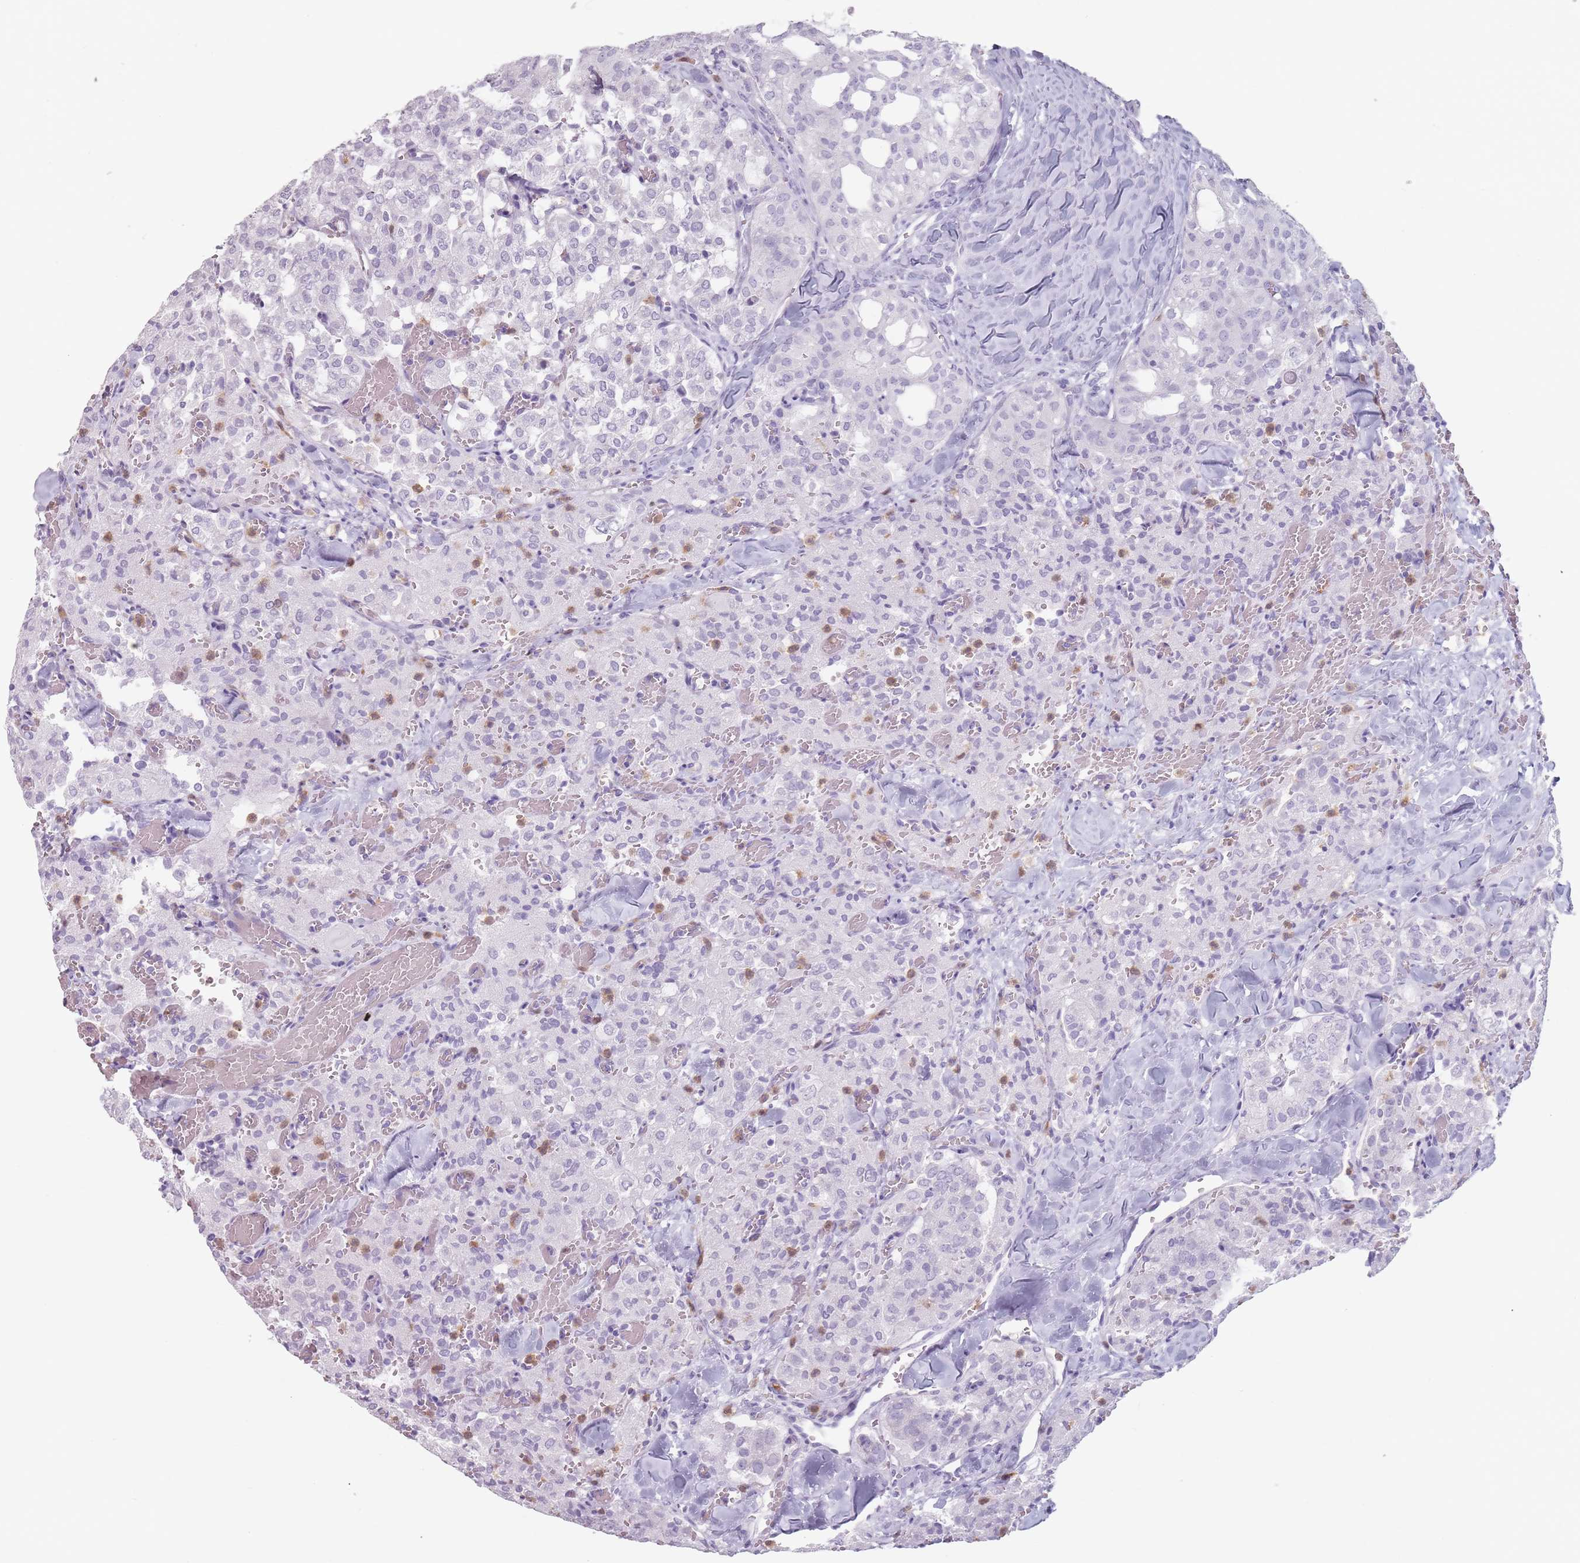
{"staining": {"intensity": "negative", "quantity": "none", "location": "none"}, "tissue": "thyroid cancer", "cell_type": "Tumor cells", "image_type": "cancer", "snomed": [{"axis": "morphology", "description": "Follicular adenoma carcinoma, NOS"}, {"axis": "topography", "description": "Thyroid gland"}], "caption": "Tumor cells show no significant expression in thyroid cancer. (Stains: DAB (3,3'-diaminobenzidine) IHC with hematoxylin counter stain, Microscopy: brightfield microscopy at high magnification).", "gene": "ZNF584", "patient": {"sex": "male", "age": 75}}